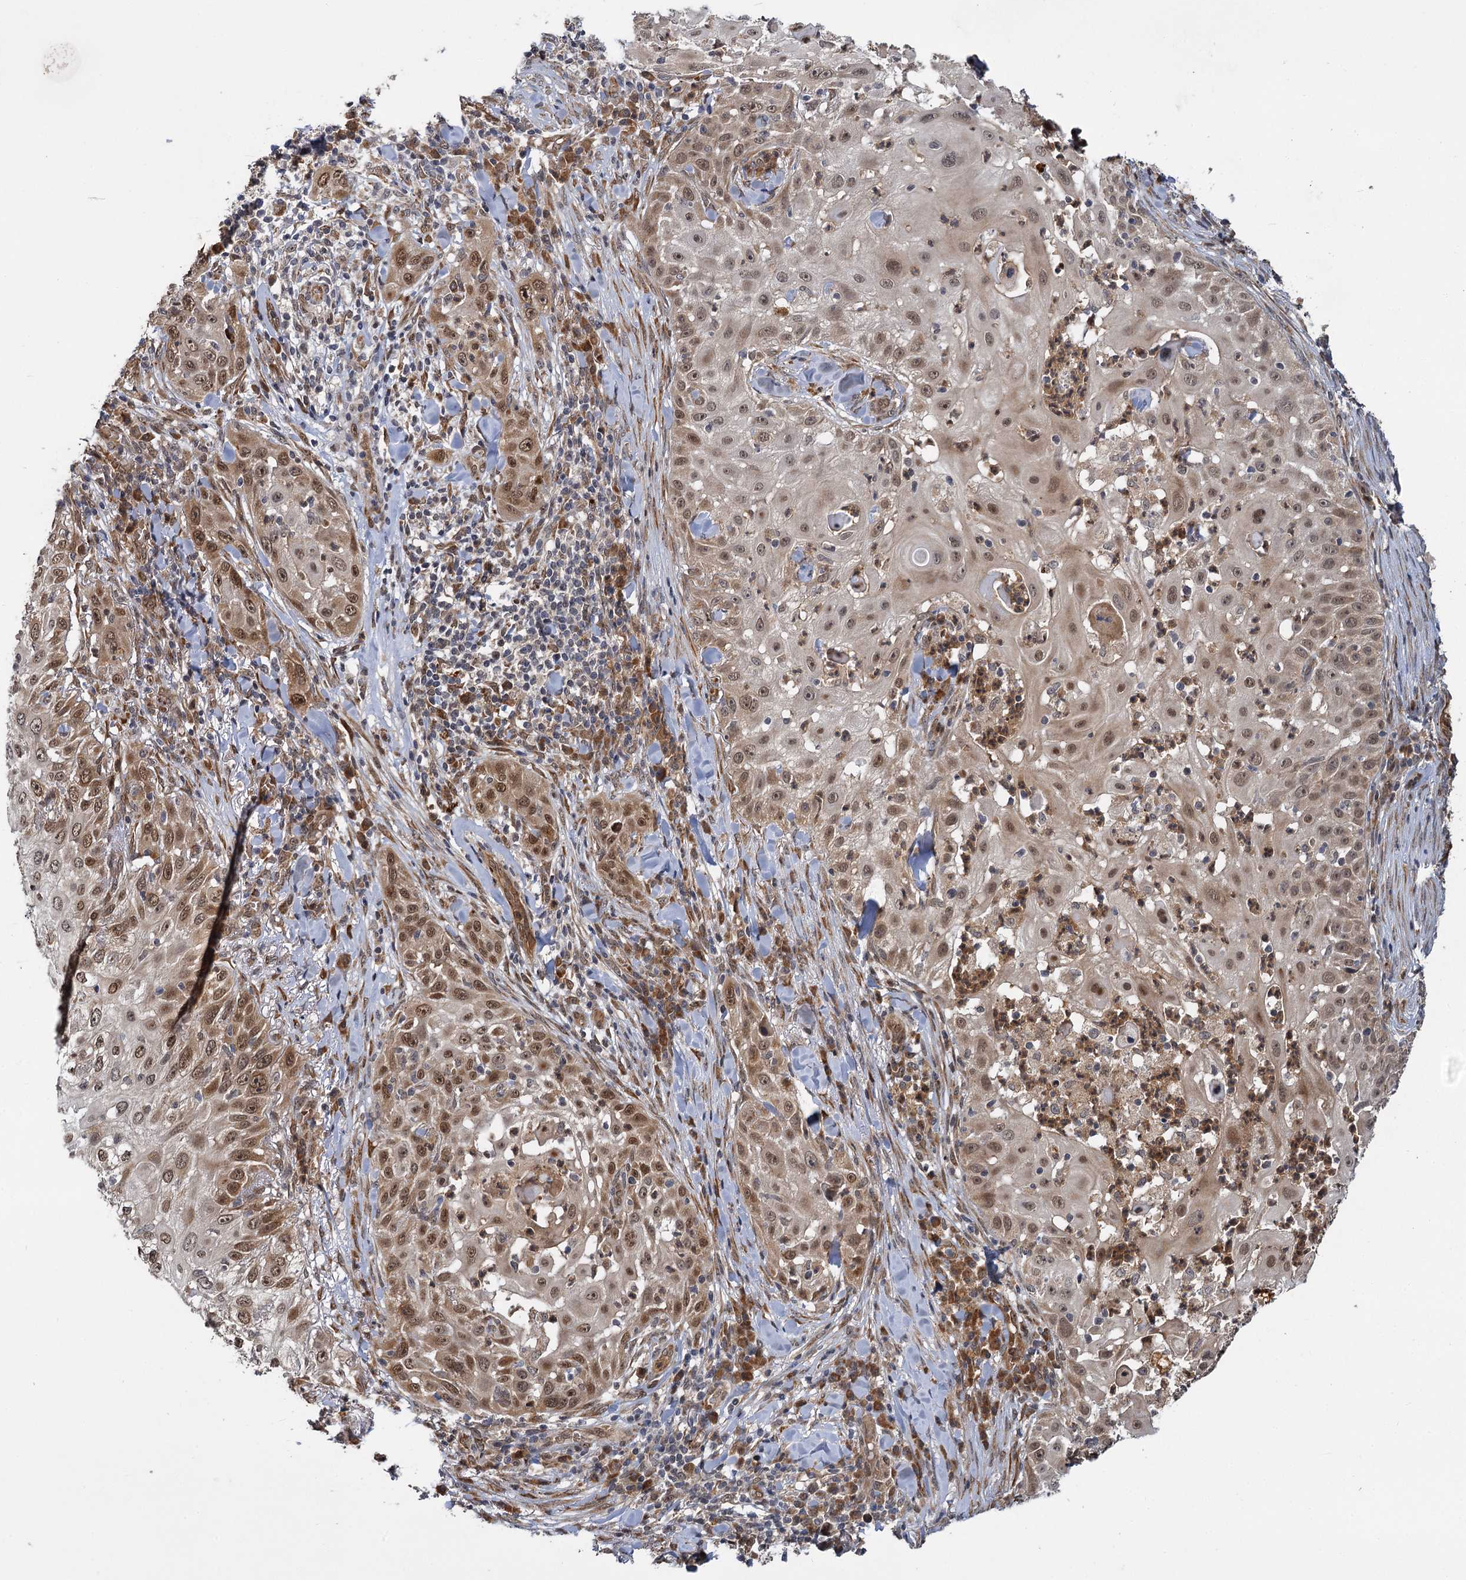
{"staining": {"intensity": "moderate", "quantity": ">75%", "location": "cytoplasmic/membranous,nuclear"}, "tissue": "skin cancer", "cell_type": "Tumor cells", "image_type": "cancer", "snomed": [{"axis": "morphology", "description": "Squamous cell carcinoma, NOS"}, {"axis": "topography", "description": "Skin"}], "caption": "Skin cancer stained for a protein (brown) reveals moderate cytoplasmic/membranous and nuclear positive positivity in approximately >75% of tumor cells.", "gene": "APBA2", "patient": {"sex": "female", "age": 44}}